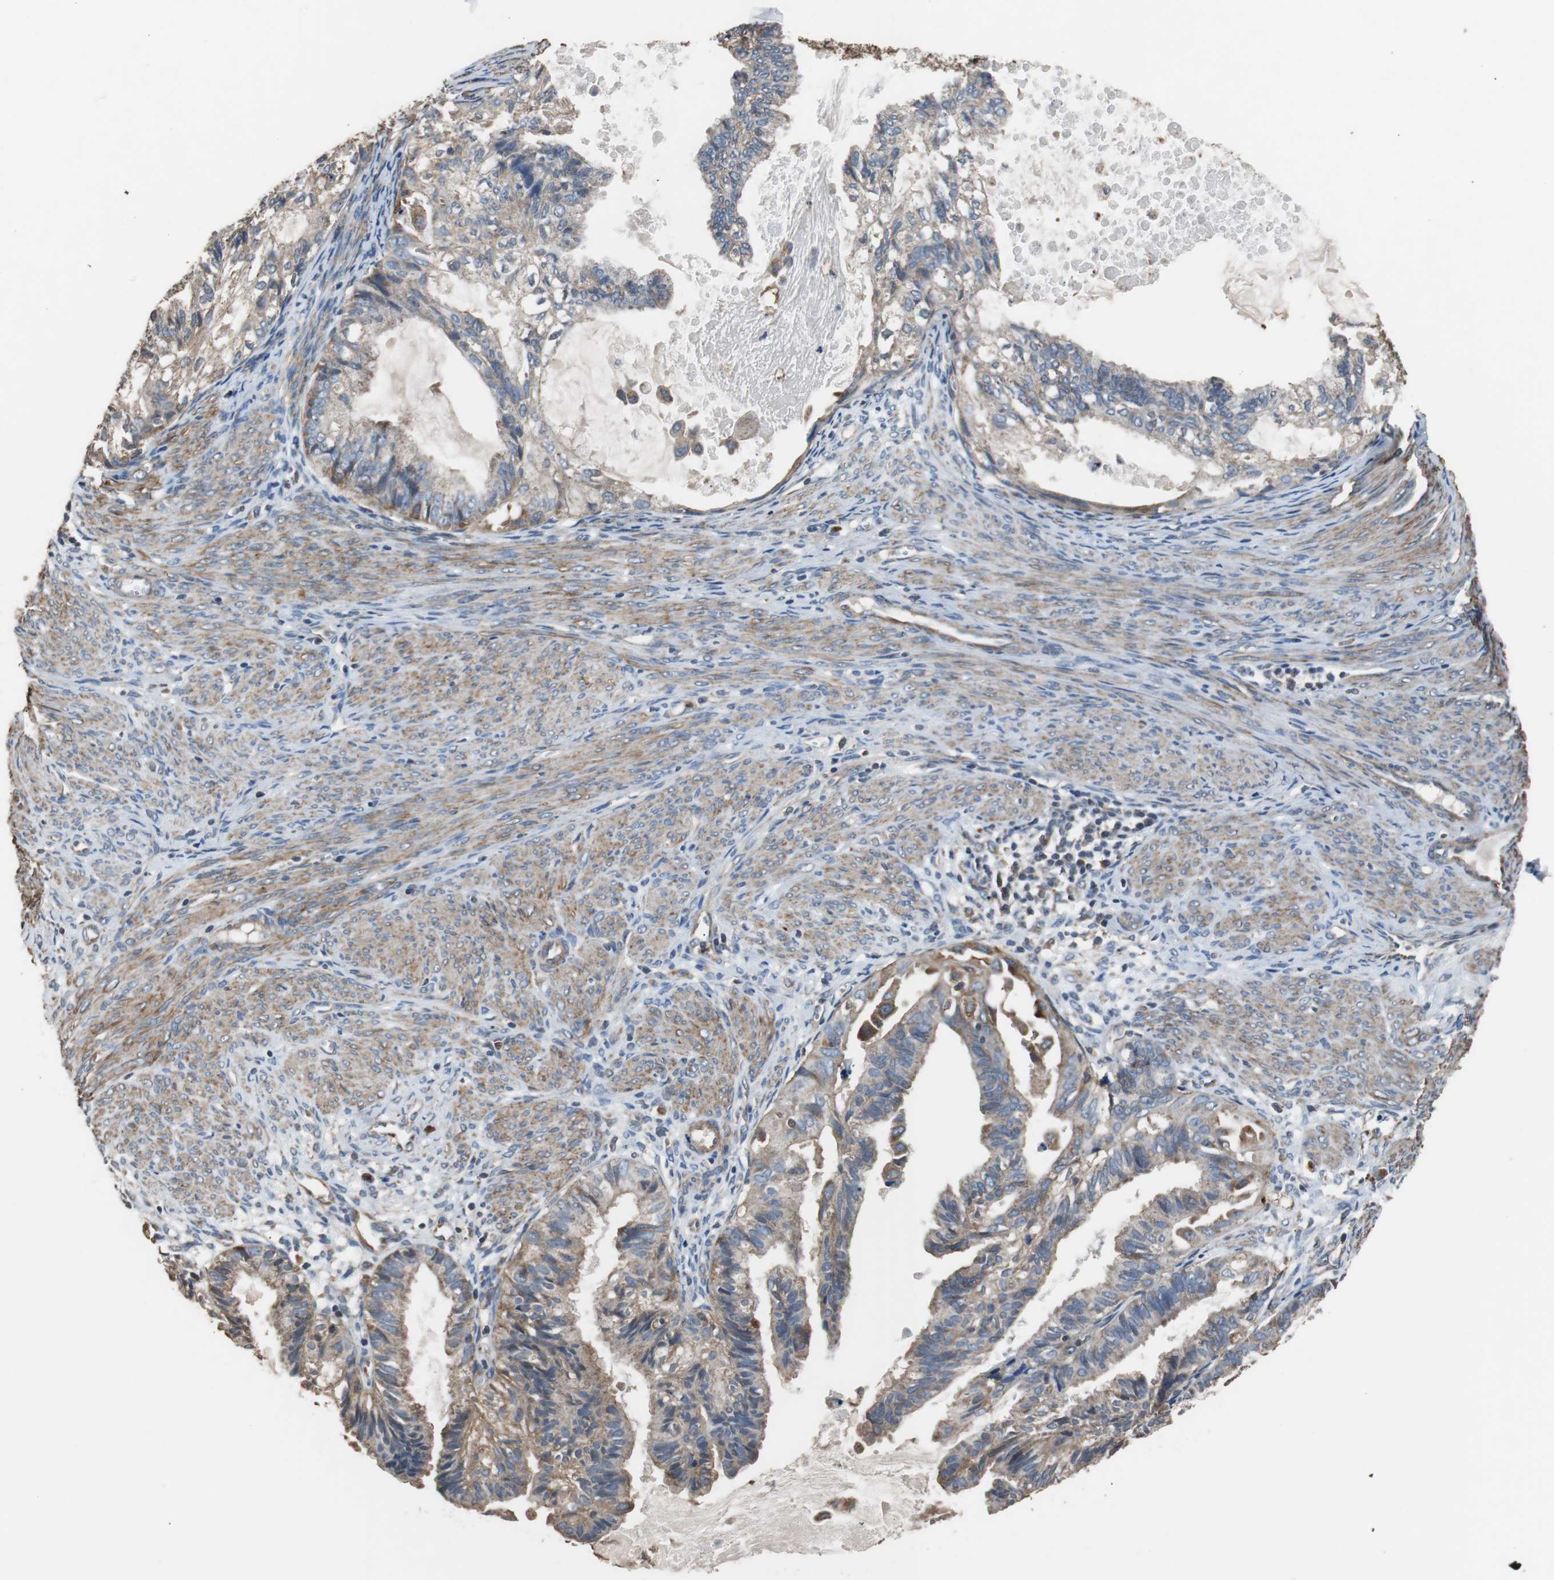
{"staining": {"intensity": "weak", "quantity": ">75%", "location": "cytoplasmic/membranous"}, "tissue": "cervical cancer", "cell_type": "Tumor cells", "image_type": "cancer", "snomed": [{"axis": "morphology", "description": "Normal tissue, NOS"}, {"axis": "morphology", "description": "Adenocarcinoma, NOS"}, {"axis": "topography", "description": "Cervix"}, {"axis": "topography", "description": "Endometrium"}], "caption": "DAB immunohistochemical staining of human cervical cancer demonstrates weak cytoplasmic/membranous protein staining in approximately >75% of tumor cells.", "gene": "PITRM1", "patient": {"sex": "female", "age": 86}}